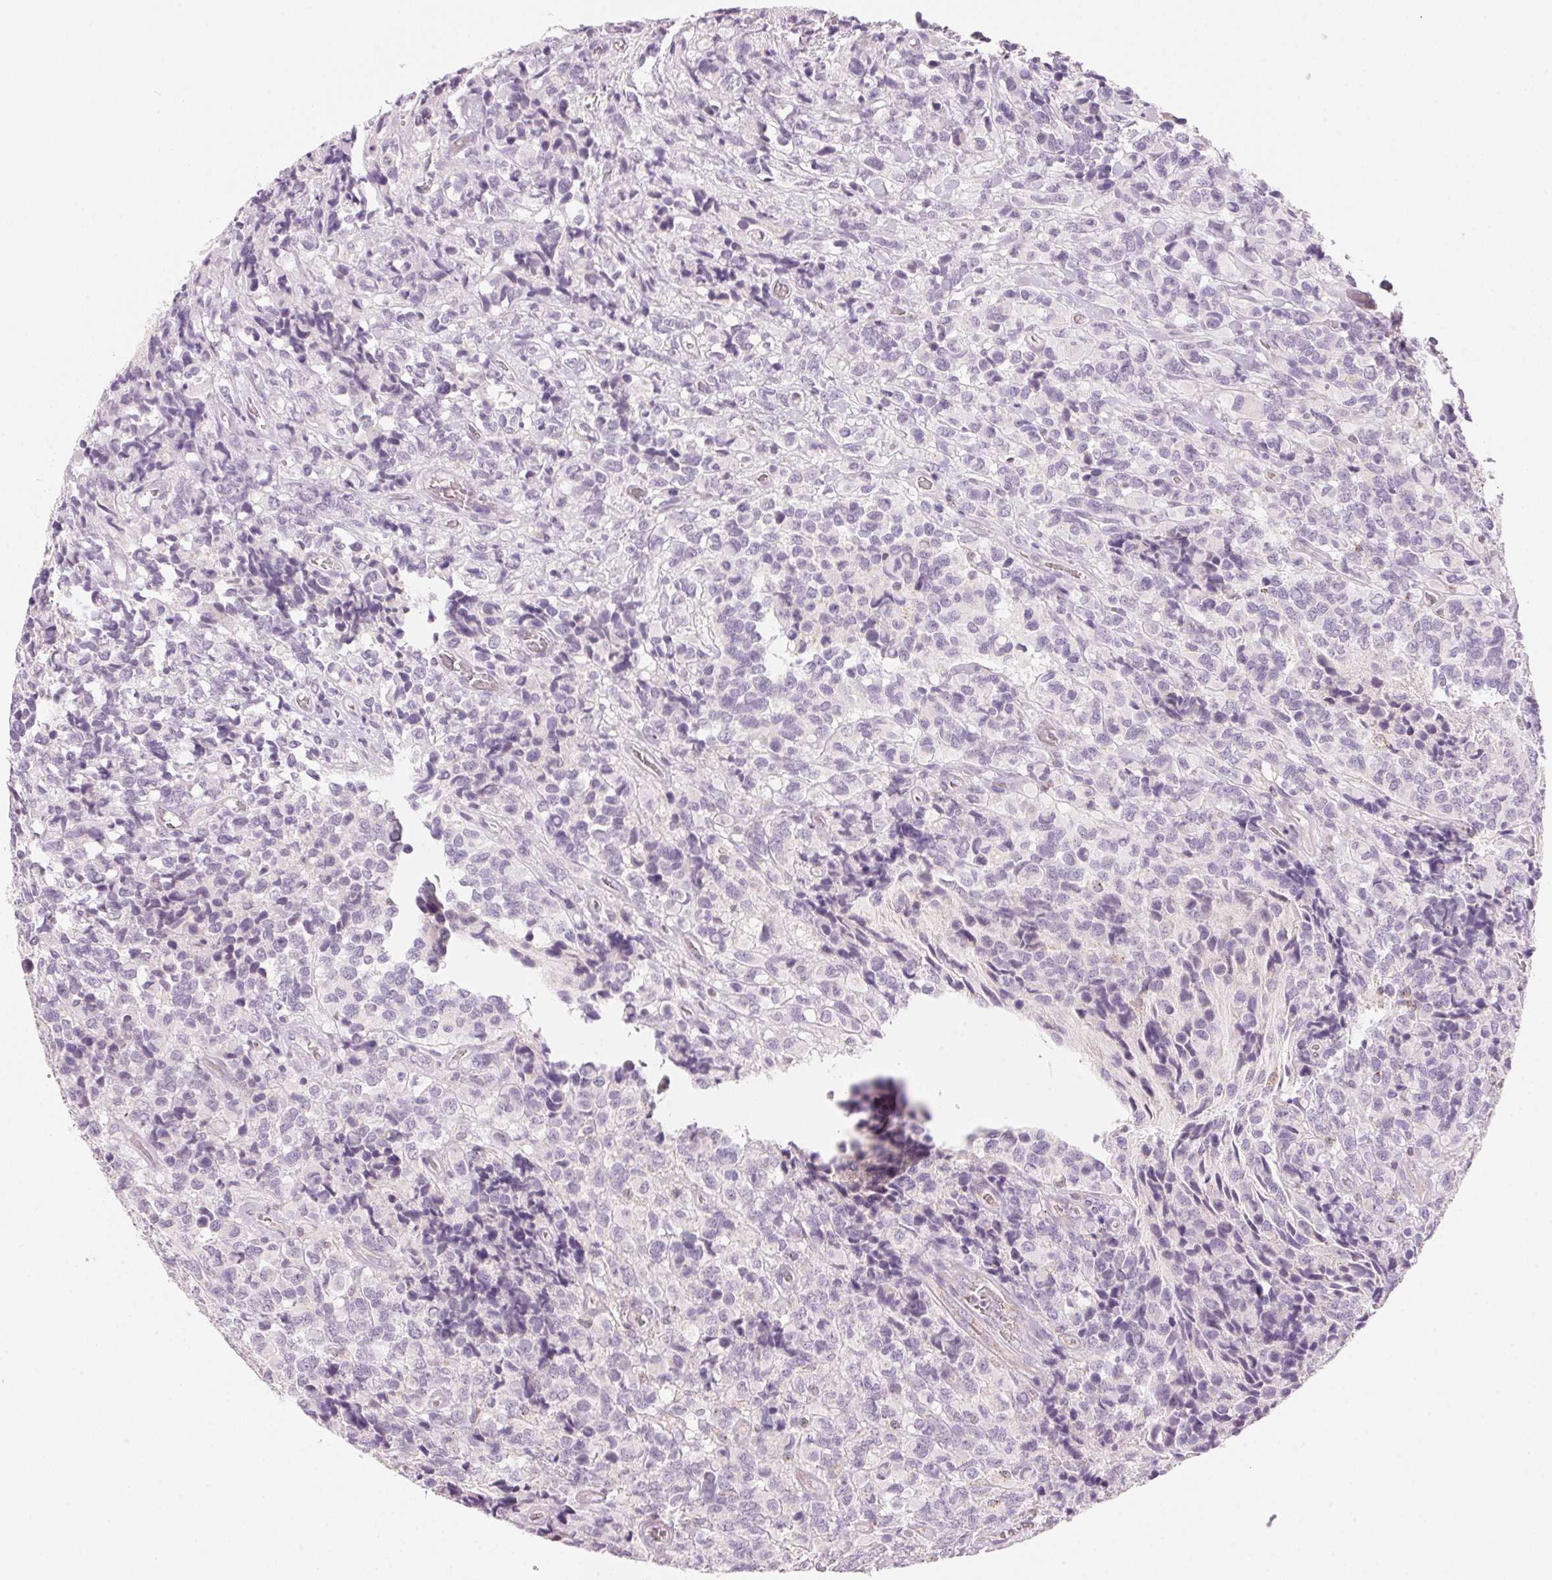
{"staining": {"intensity": "negative", "quantity": "none", "location": "none"}, "tissue": "glioma", "cell_type": "Tumor cells", "image_type": "cancer", "snomed": [{"axis": "morphology", "description": "Glioma, malignant, High grade"}, {"axis": "topography", "description": "Brain"}], "caption": "A histopathology image of glioma stained for a protein demonstrates no brown staining in tumor cells.", "gene": "HOXB13", "patient": {"sex": "male", "age": 39}}